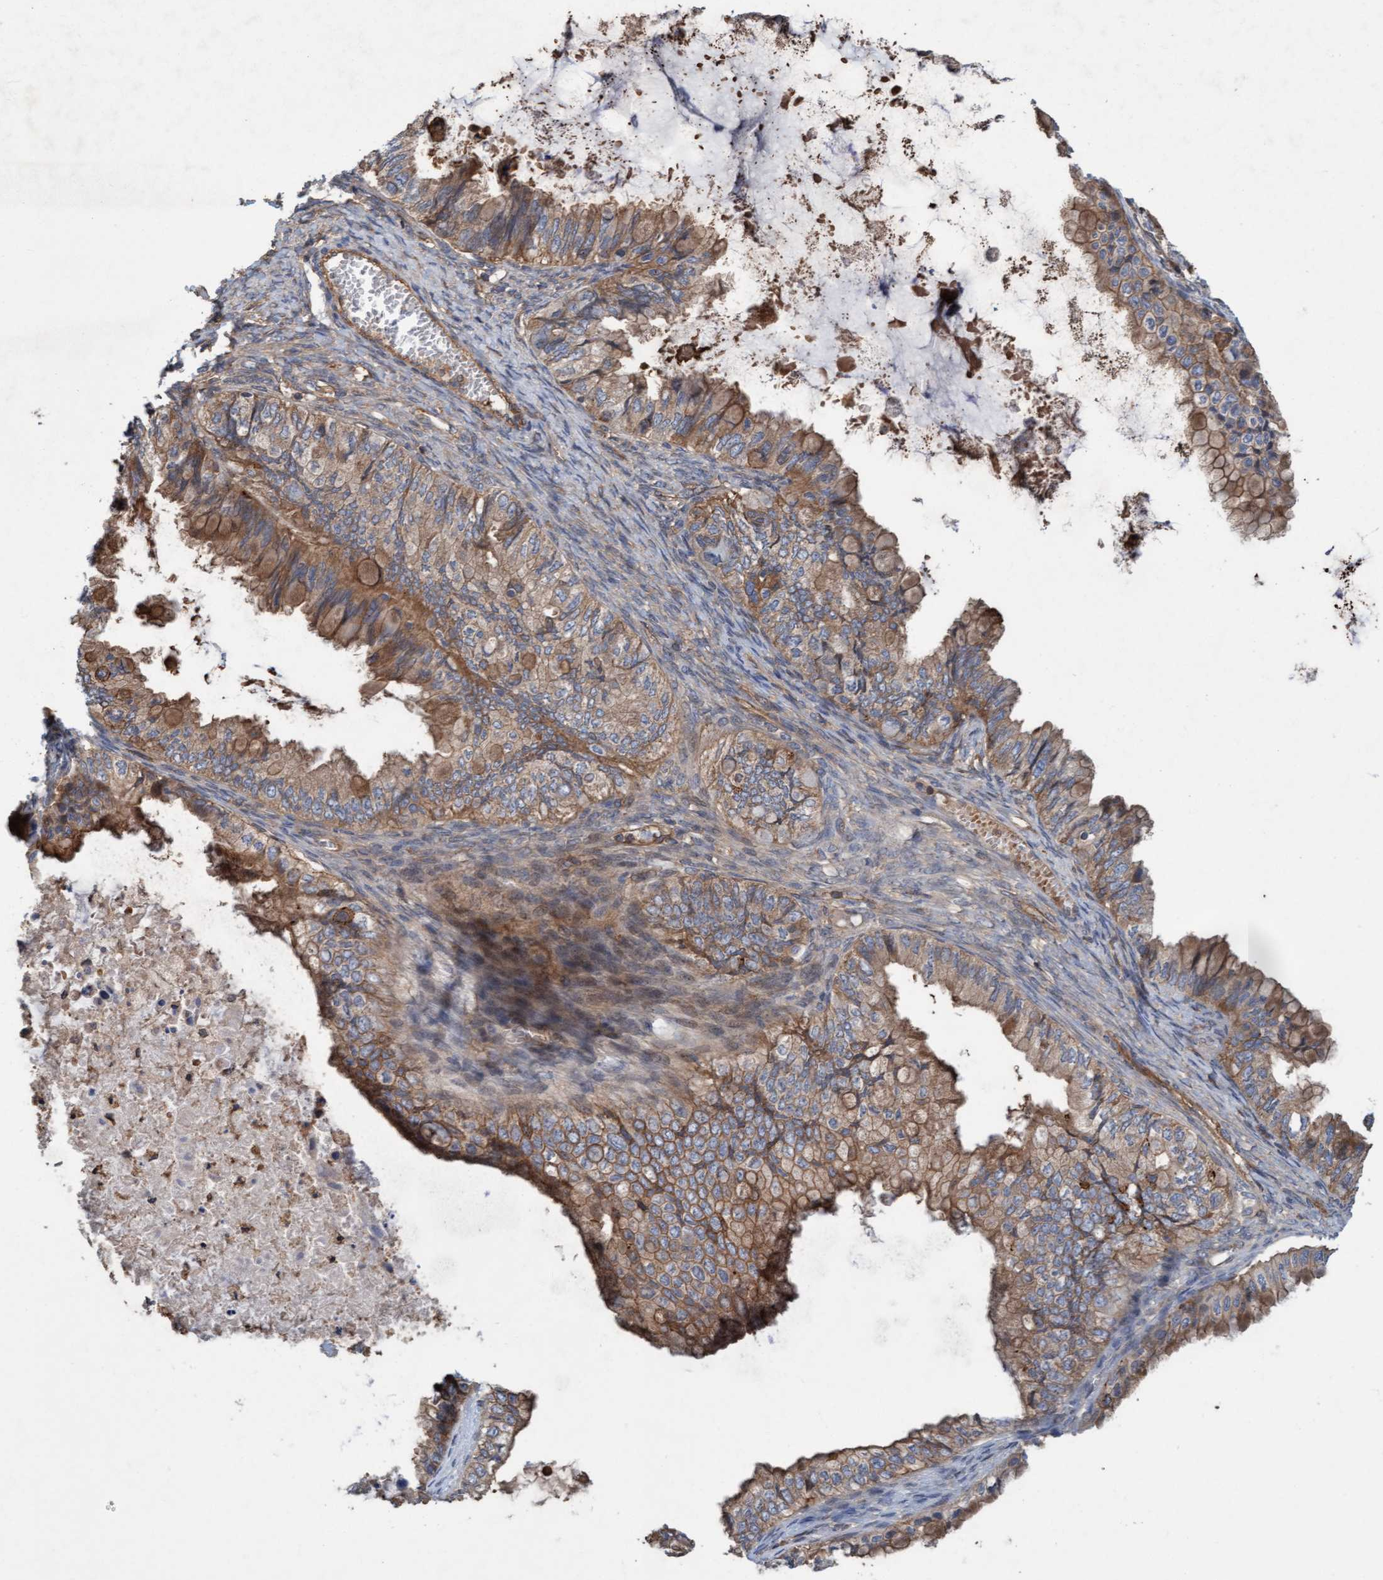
{"staining": {"intensity": "moderate", "quantity": ">75%", "location": "cytoplasmic/membranous"}, "tissue": "ovarian cancer", "cell_type": "Tumor cells", "image_type": "cancer", "snomed": [{"axis": "morphology", "description": "Cystadenocarcinoma, mucinous, NOS"}, {"axis": "topography", "description": "Ovary"}], "caption": "About >75% of tumor cells in mucinous cystadenocarcinoma (ovarian) reveal moderate cytoplasmic/membranous protein positivity as visualized by brown immunohistochemical staining.", "gene": "ERAL1", "patient": {"sex": "female", "age": 80}}